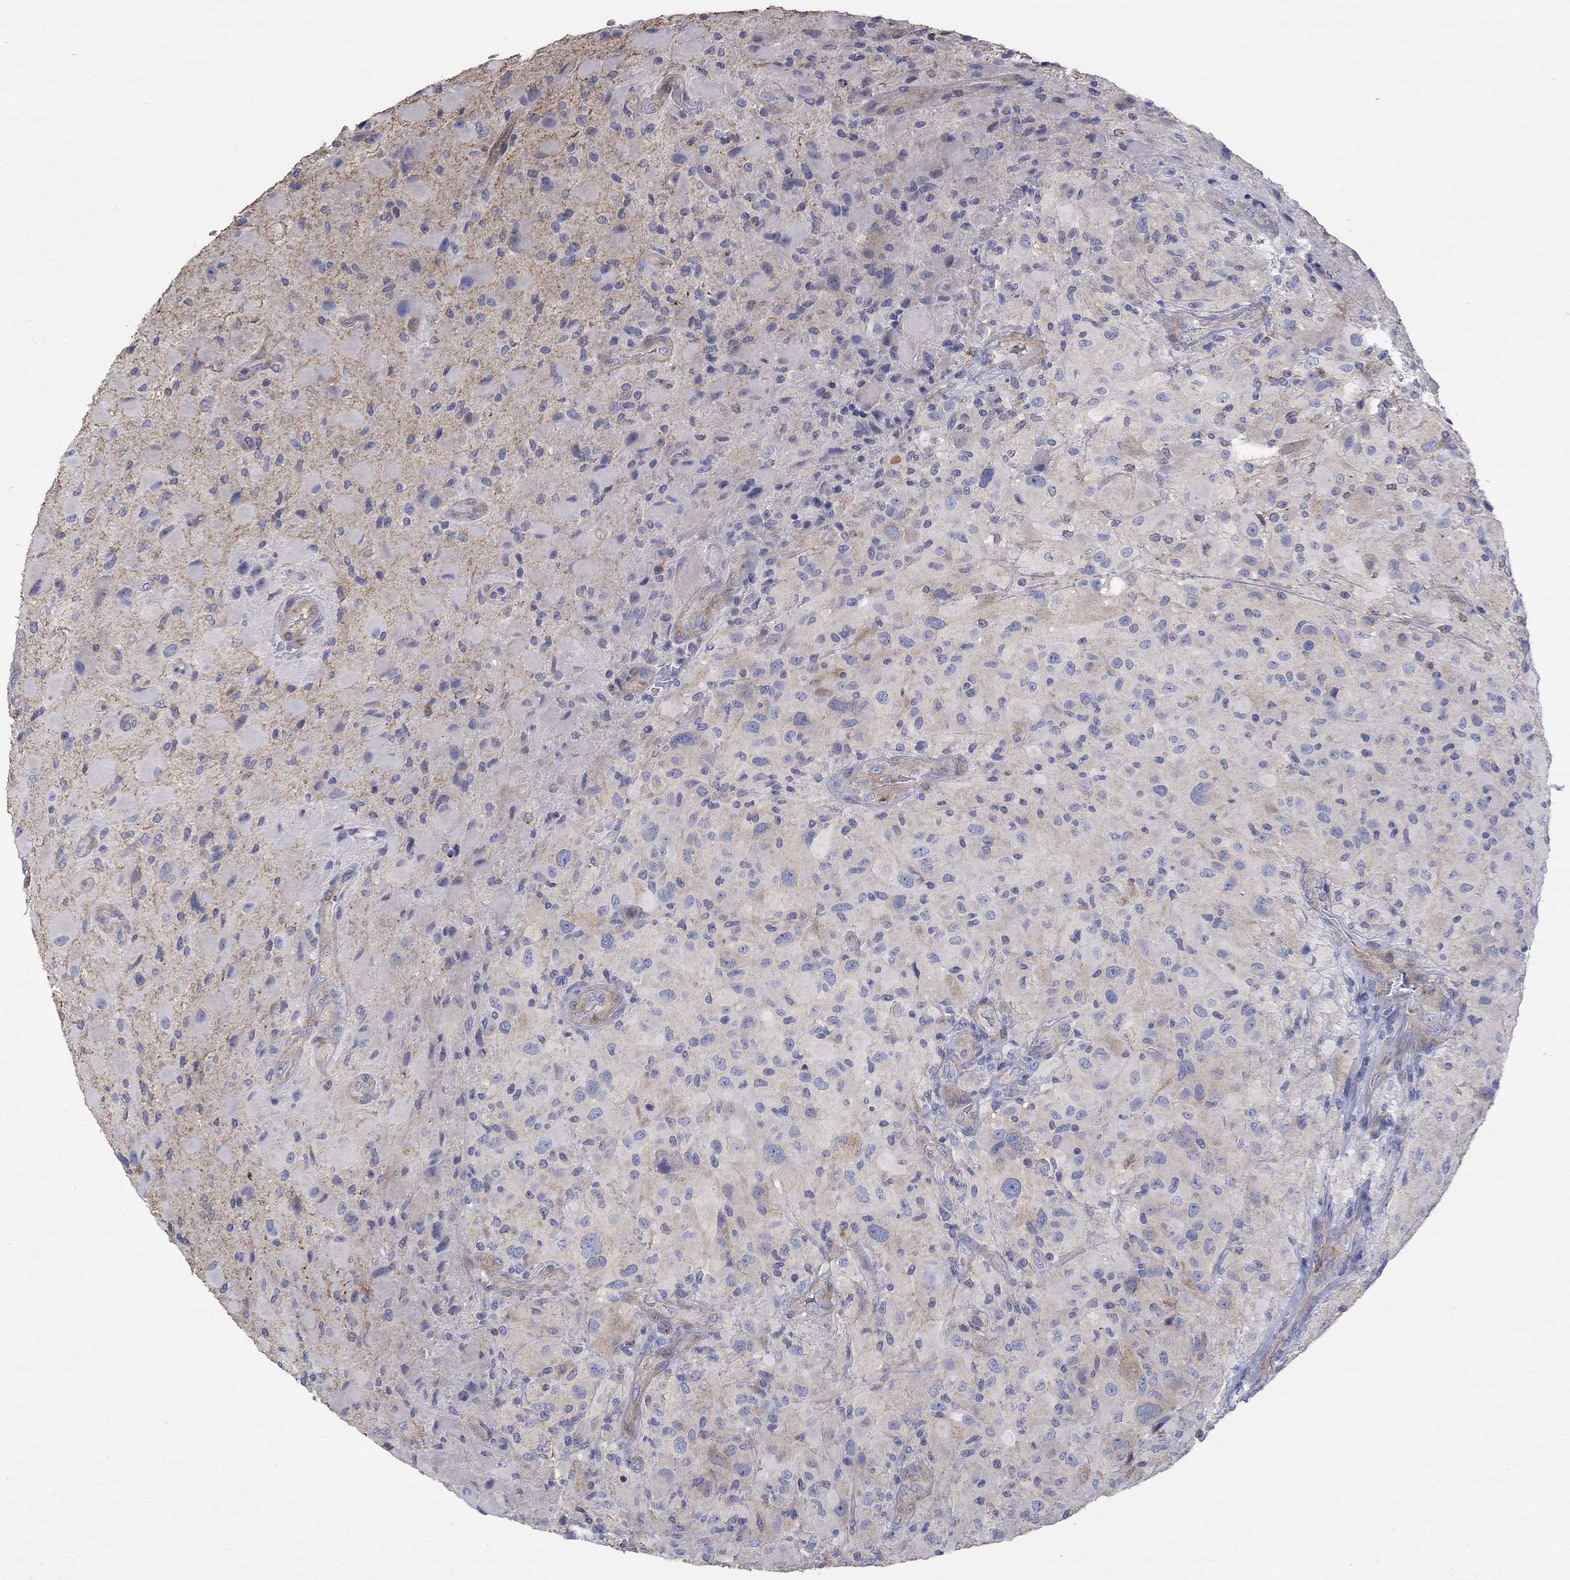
{"staining": {"intensity": "negative", "quantity": "none", "location": "none"}, "tissue": "glioma", "cell_type": "Tumor cells", "image_type": "cancer", "snomed": [{"axis": "morphology", "description": "Glioma, malignant, High grade"}, {"axis": "topography", "description": "Cerebral cortex"}], "caption": "Tumor cells show no significant protein expression in malignant high-grade glioma. (Stains: DAB (3,3'-diaminobenzidine) IHC with hematoxylin counter stain, Microscopy: brightfield microscopy at high magnification).", "gene": "TPRN", "patient": {"sex": "male", "age": 35}}